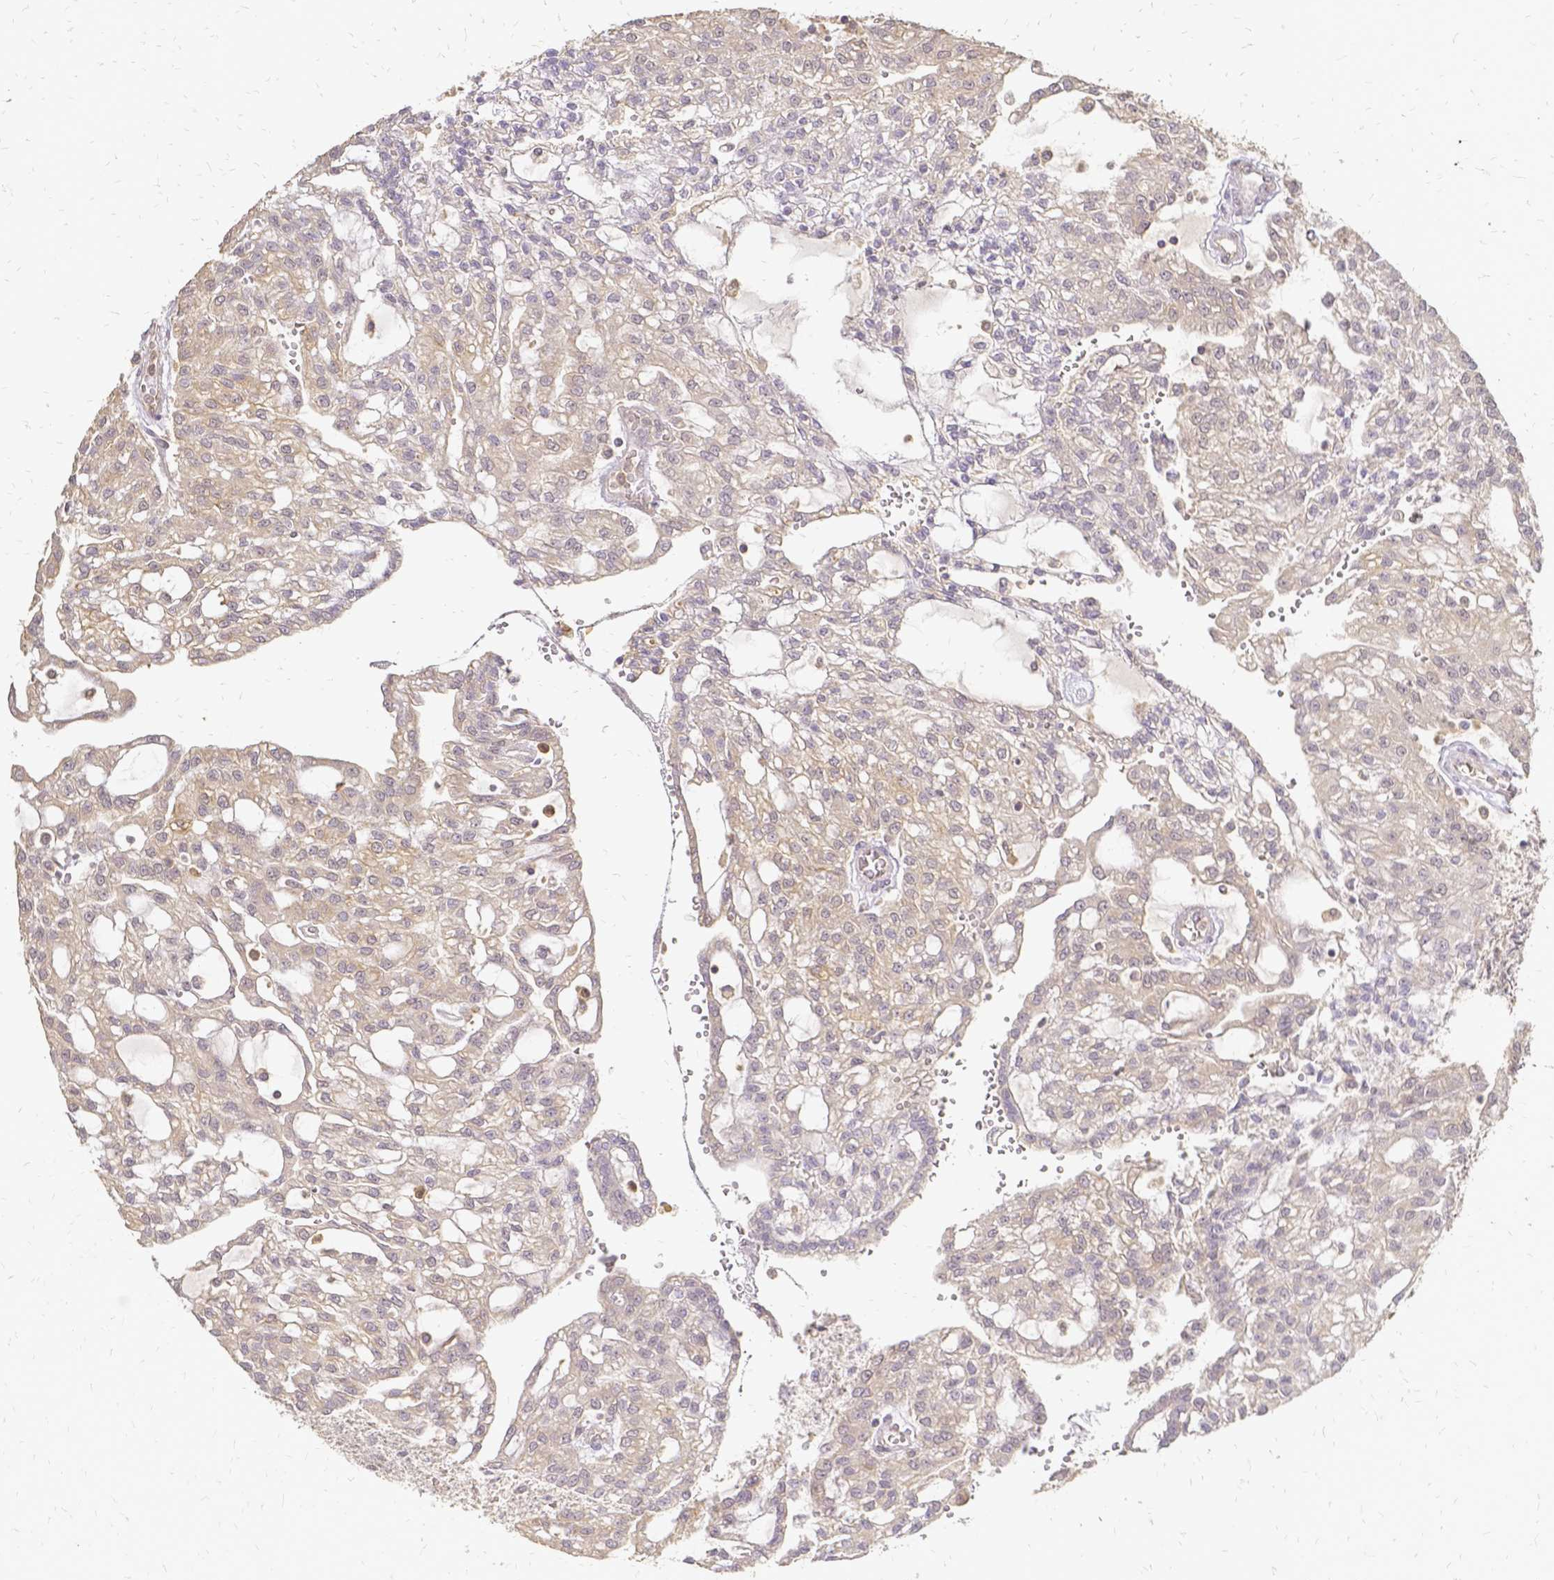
{"staining": {"intensity": "weak", "quantity": "<25%", "location": "cytoplasmic/membranous"}, "tissue": "renal cancer", "cell_type": "Tumor cells", "image_type": "cancer", "snomed": [{"axis": "morphology", "description": "Adenocarcinoma, NOS"}, {"axis": "topography", "description": "Kidney"}], "caption": "DAB immunohistochemical staining of renal cancer shows no significant staining in tumor cells.", "gene": "CIB1", "patient": {"sex": "male", "age": 63}}